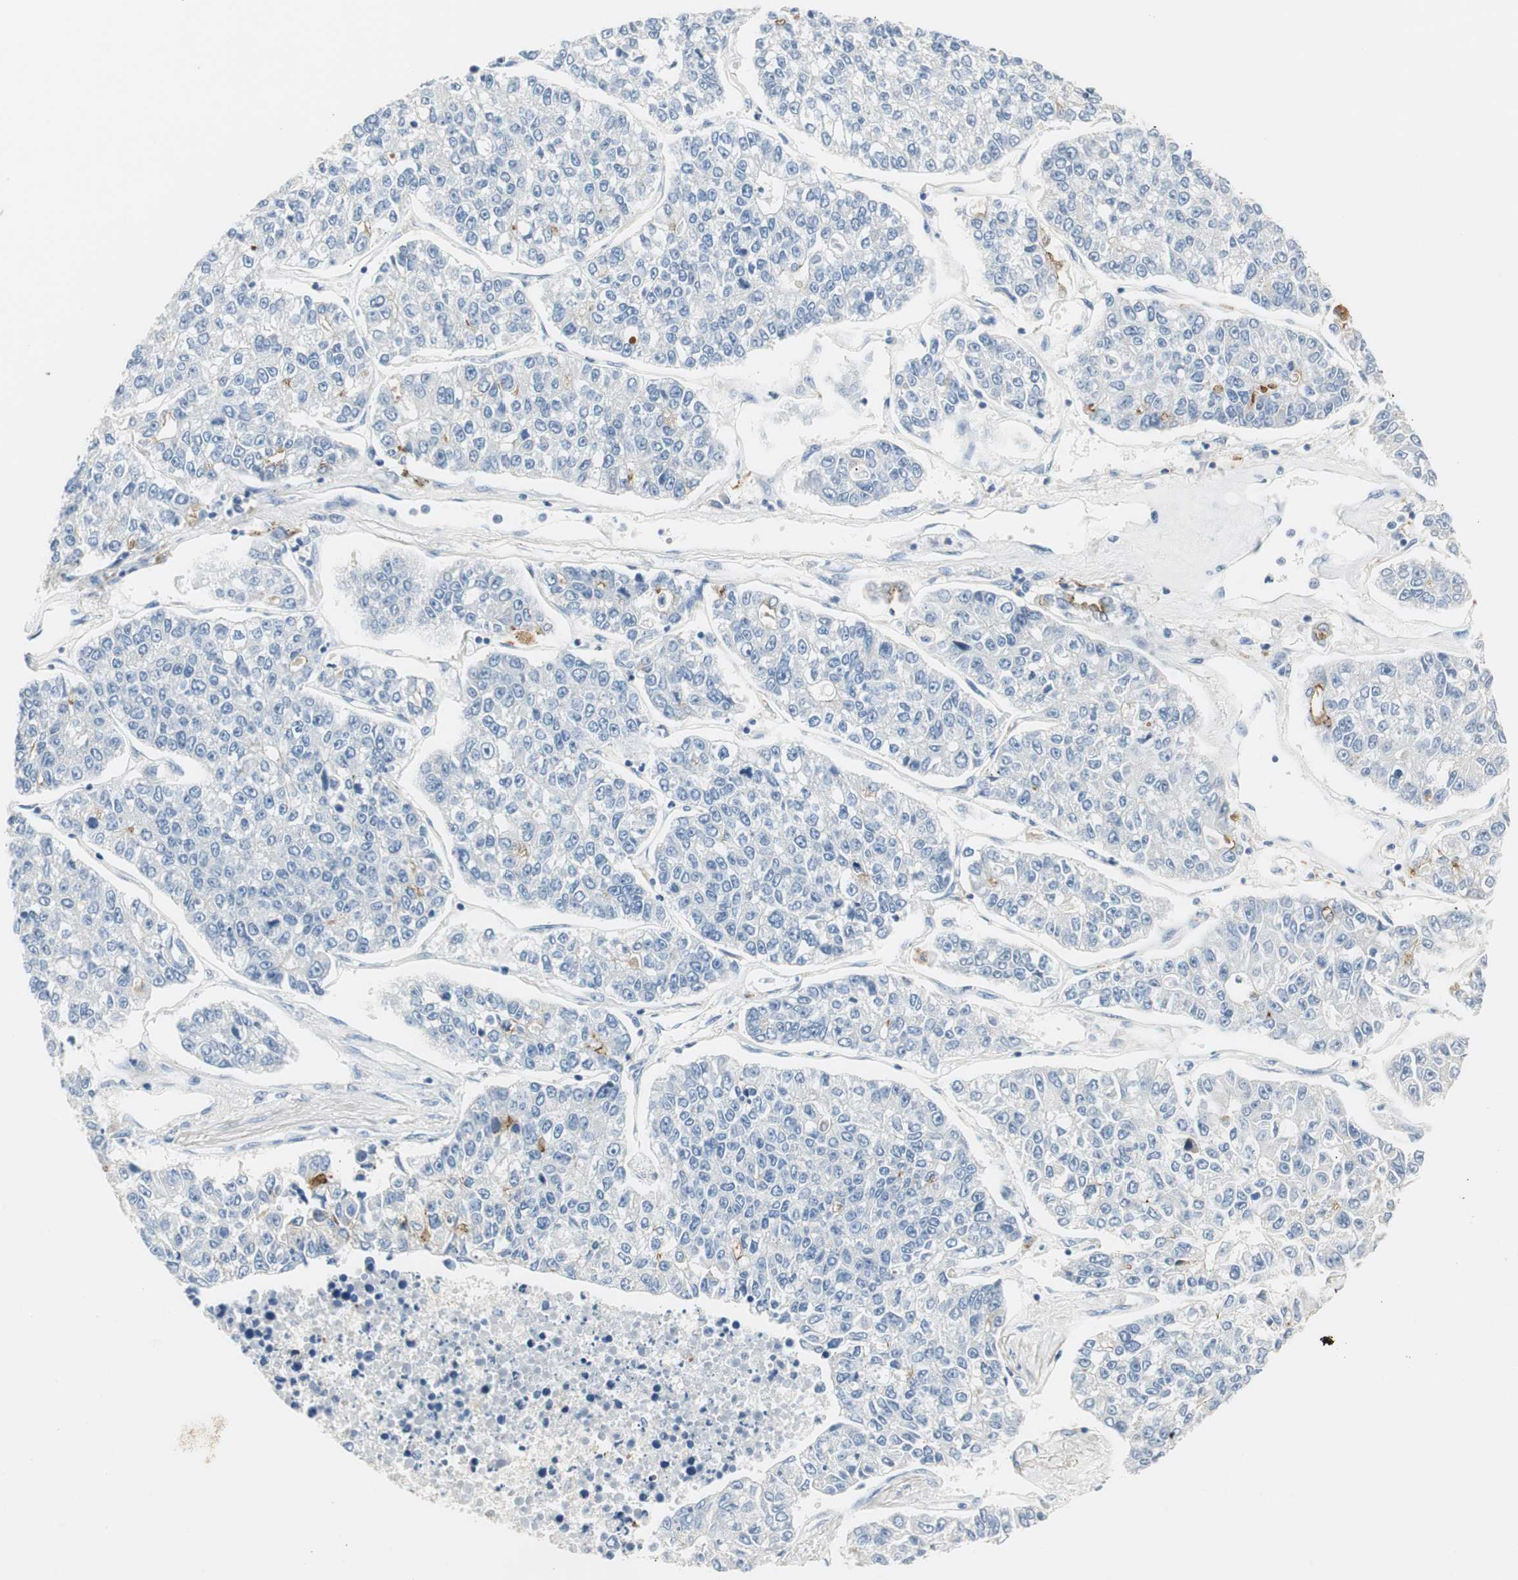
{"staining": {"intensity": "negative", "quantity": "none", "location": "none"}, "tissue": "lung cancer", "cell_type": "Tumor cells", "image_type": "cancer", "snomed": [{"axis": "morphology", "description": "Adenocarcinoma, NOS"}, {"axis": "topography", "description": "Lung"}], "caption": "IHC histopathology image of neoplastic tissue: human lung adenocarcinoma stained with DAB (3,3'-diaminobenzidine) exhibits no significant protein expression in tumor cells. (Brightfield microscopy of DAB immunohistochemistry at high magnification).", "gene": "LRP2", "patient": {"sex": "male", "age": 49}}